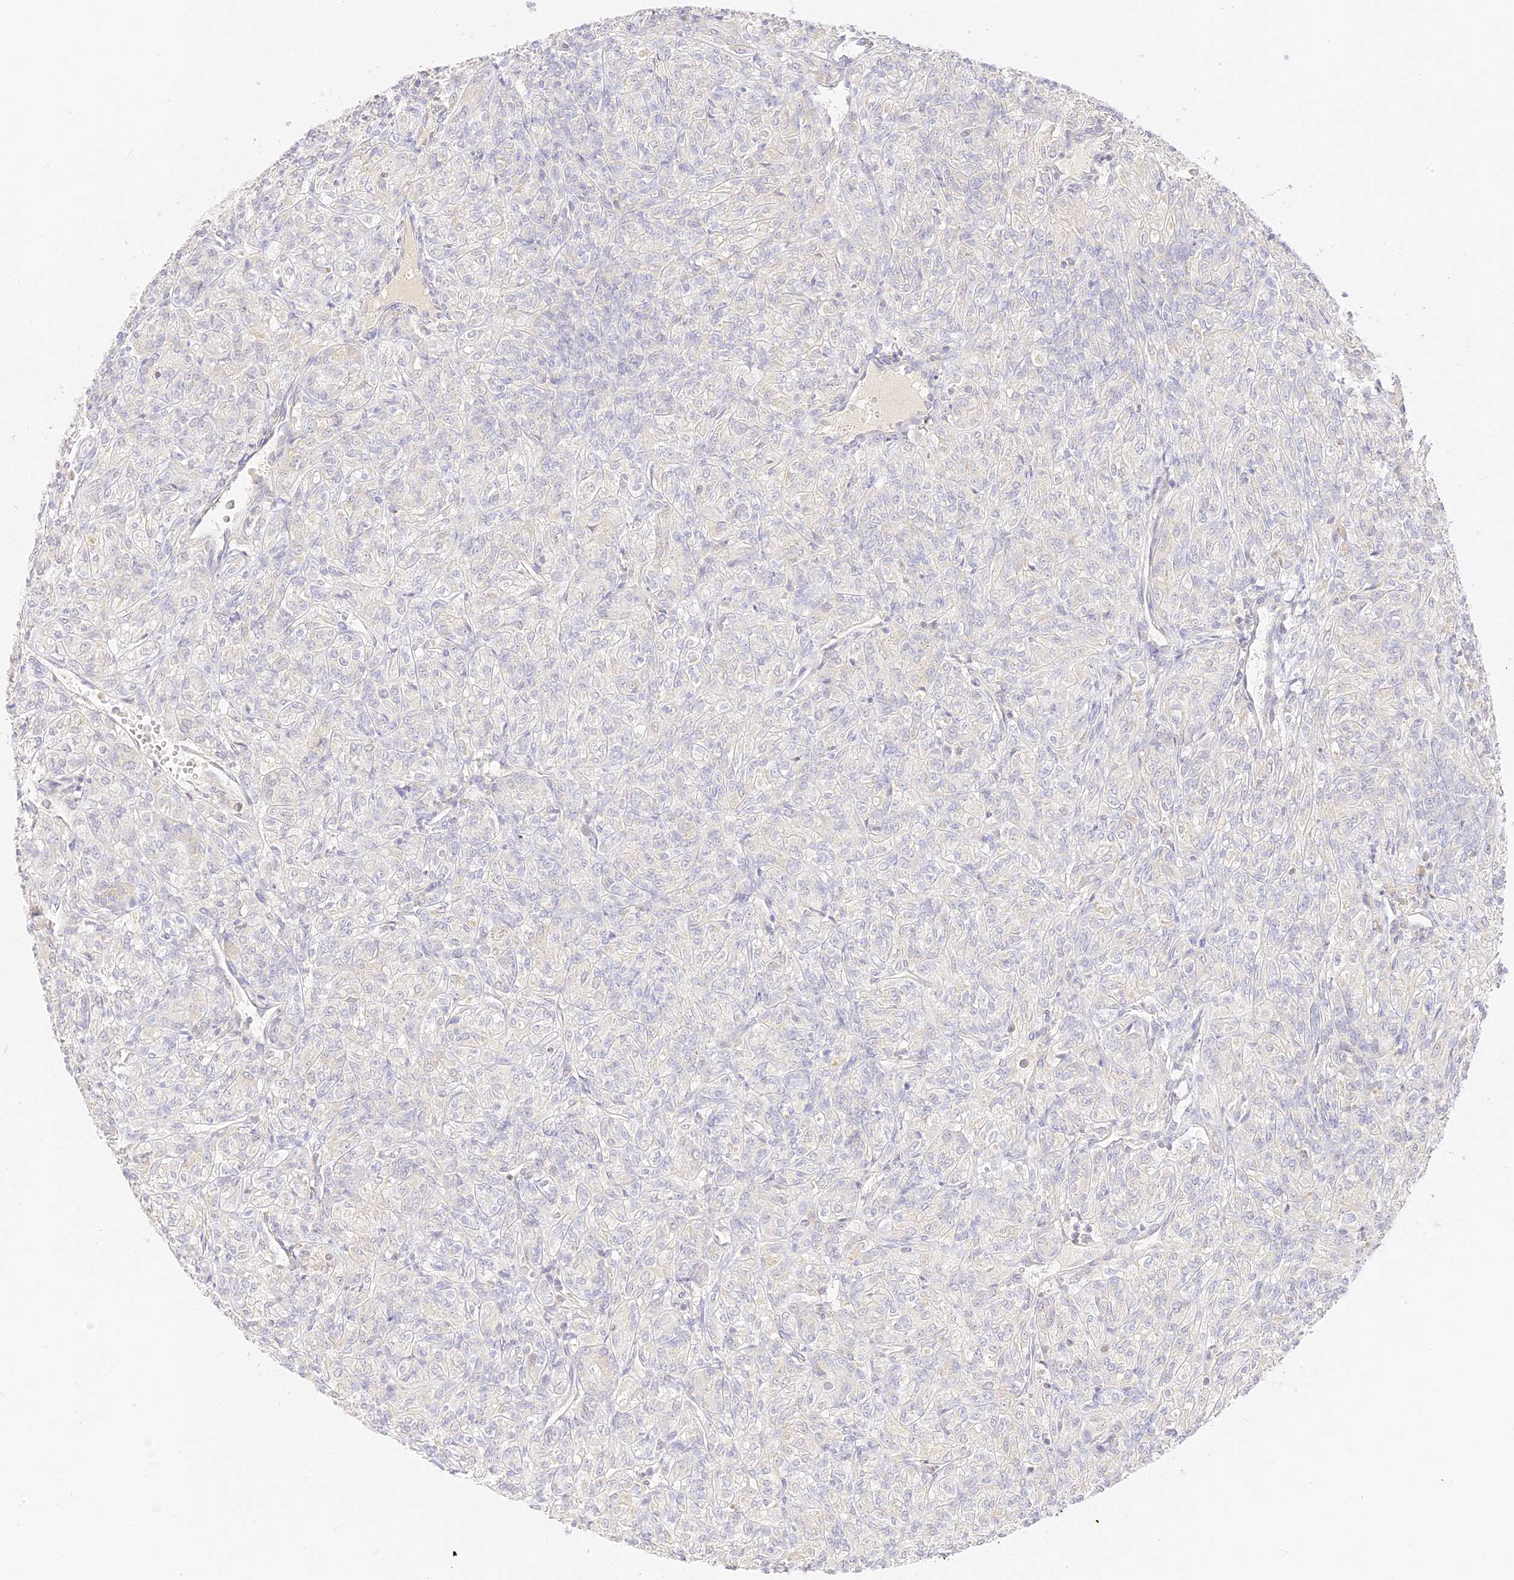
{"staining": {"intensity": "negative", "quantity": "none", "location": "none"}, "tissue": "renal cancer", "cell_type": "Tumor cells", "image_type": "cancer", "snomed": [{"axis": "morphology", "description": "Adenocarcinoma, NOS"}, {"axis": "topography", "description": "Kidney"}], "caption": "High power microscopy micrograph of an IHC histopathology image of renal adenocarcinoma, revealing no significant positivity in tumor cells.", "gene": "LRRC15", "patient": {"sex": "male", "age": 77}}